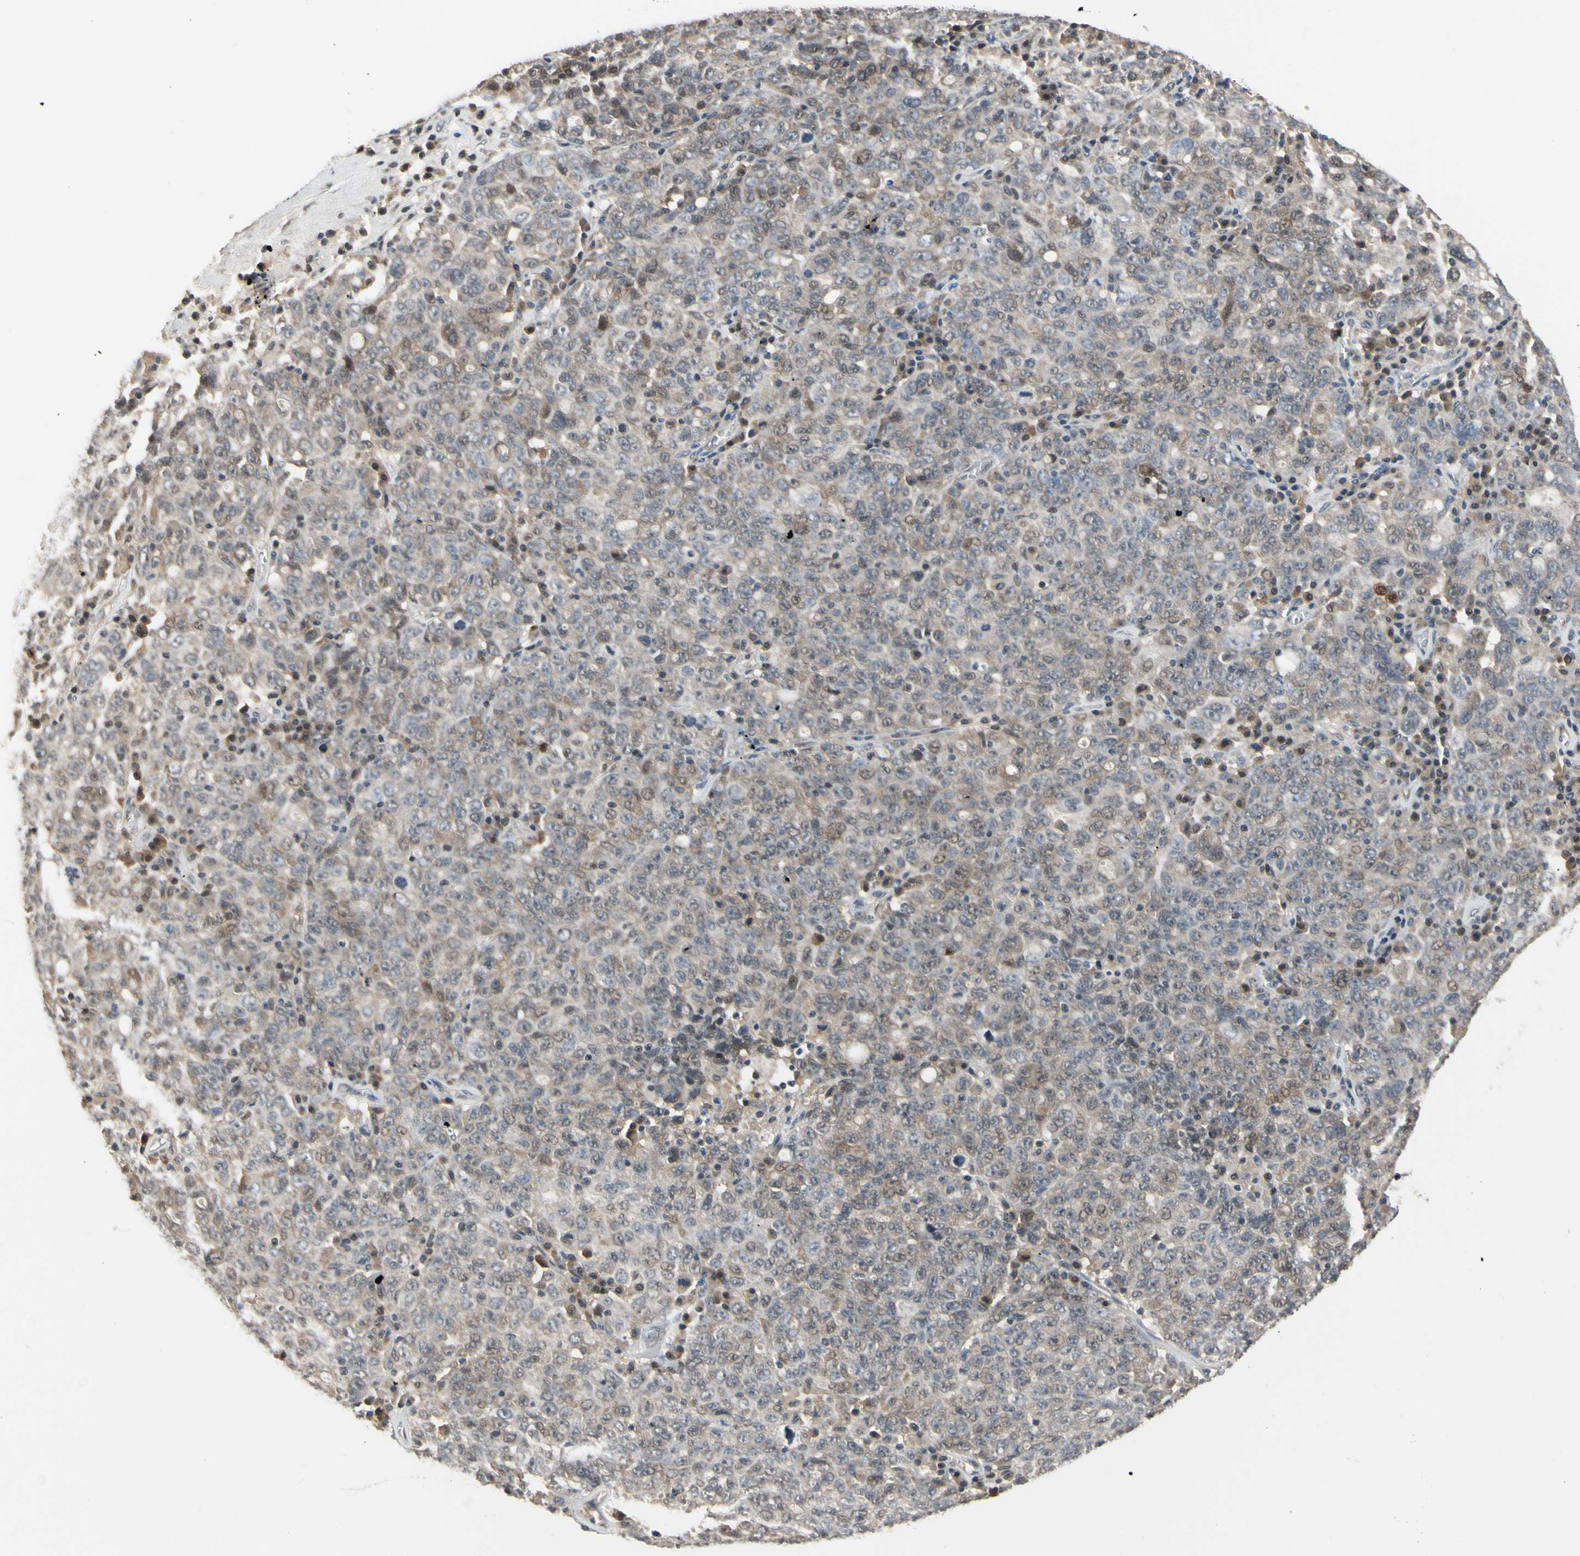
{"staining": {"intensity": "weak", "quantity": ">75%", "location": "cytoplasmic/membranous"}, "tissue": "ovarian cancer", "cell_type": "Tumor cells", "image_type": "cancer", "snomed": [{"axis": "morphology", "description": "Carcinoma, endometroid"}, {"axis": "topography", "description": "Ovary"}], "caption": "Immunohistochemistry (IHC) (DAB) staining of human ovarian cancer demonstrates weak cytoplasmic/membranous protein expression in about >75% of tumor cells.", "gene": "HSPA4", "patient": {"sex": "female", "age": 62}}